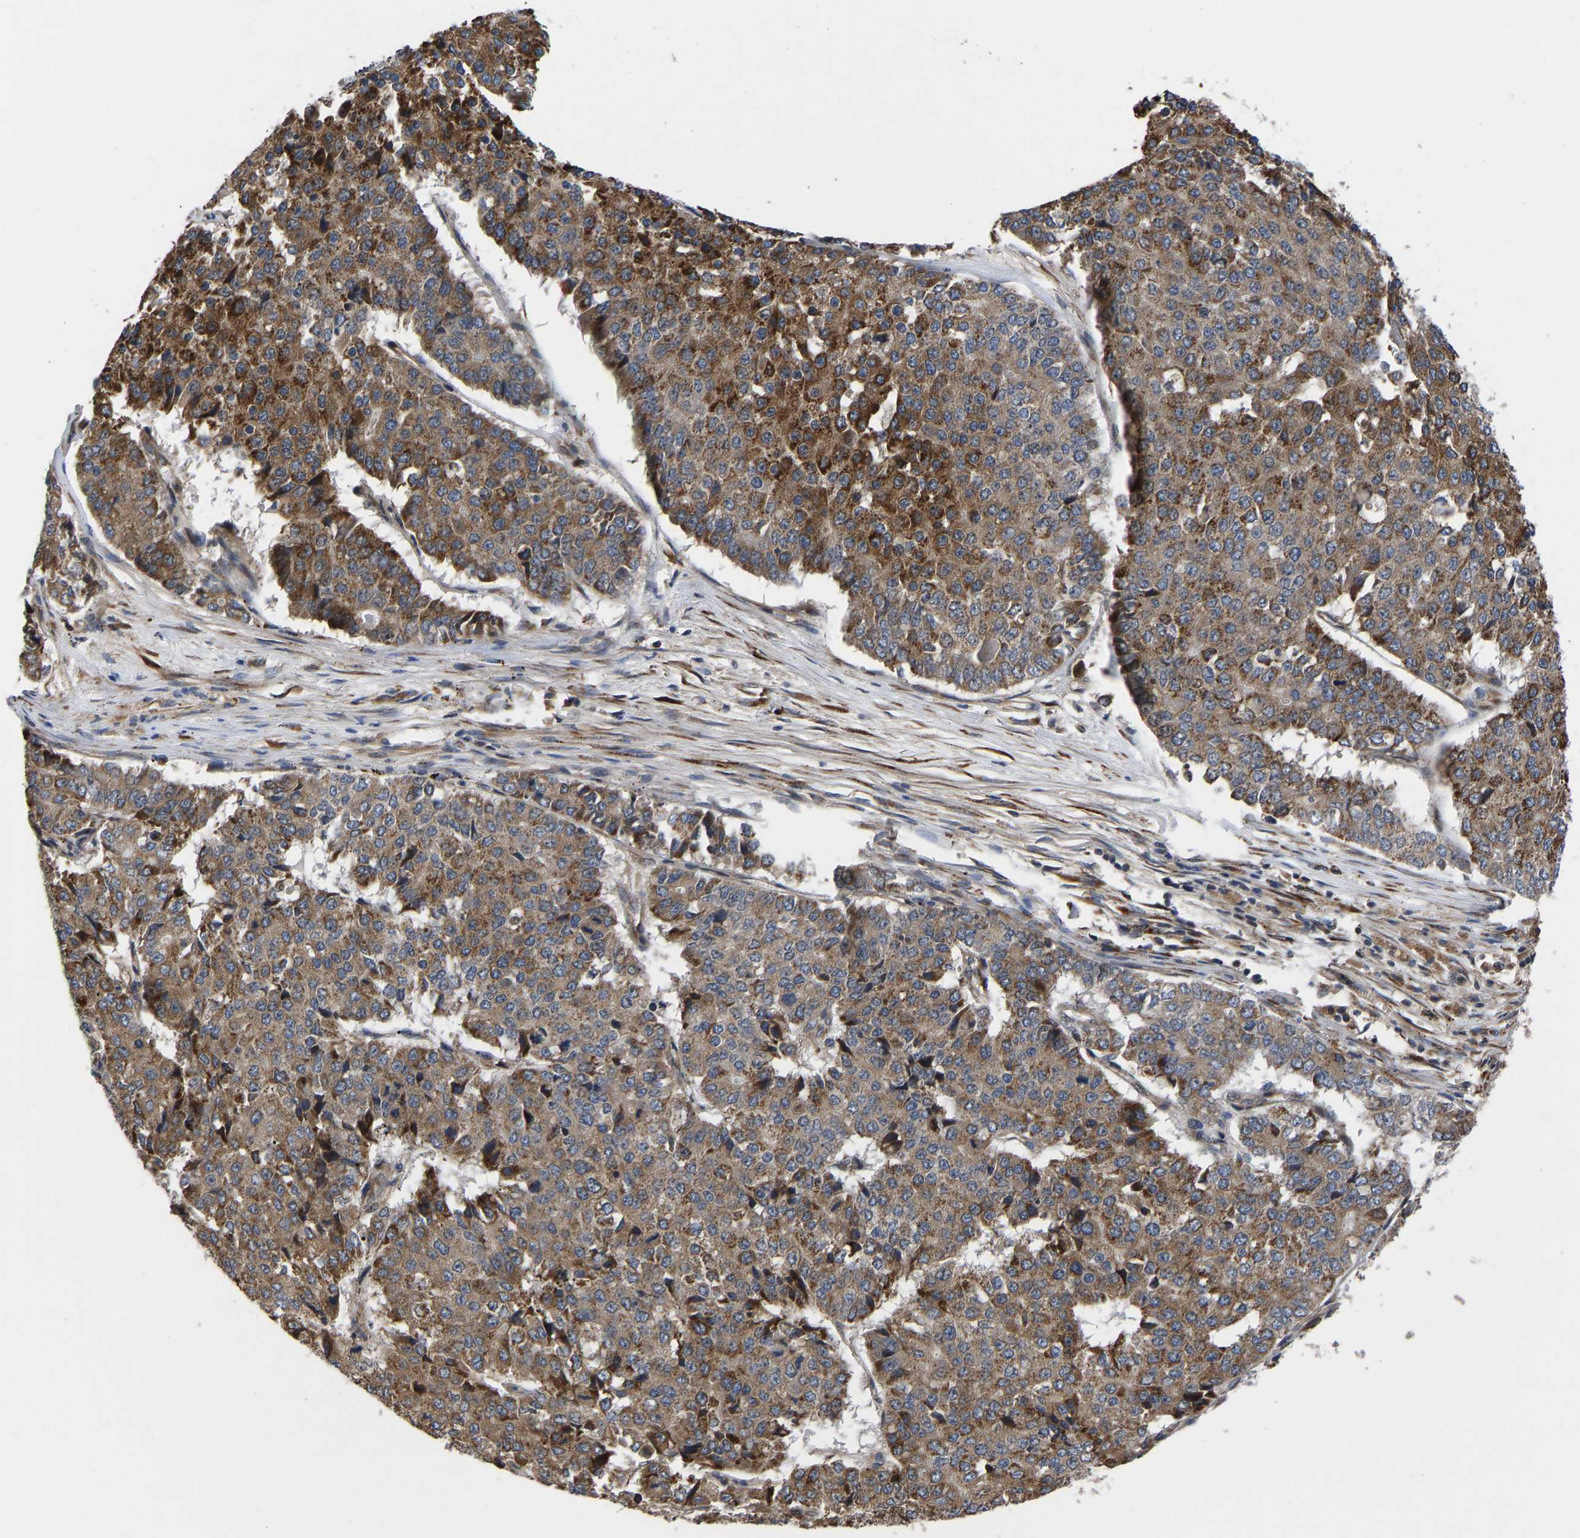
{"staining": {"intensity": "strong", "quantity": ">75%", "location": "cytoplasmic/membranous"}, "tissue": "pancreatic cancer", "cell_type": "Tumor cells", "image_type": "cancer", "snomed": [{"axis": "morphology", "description": "Adenocarcinoma, NOS"}, {"axis": "topography", "description": "Pancreas"}], "caption": "A high-resolution image shows immunohistochemistry (IHC) staining of pancreatic cancer (adenocarcinoma), which demonstrates strong cytoplasmic/membranous staining in about >75% of tumor cells. The staining was performed using DAB to visualize the protein expression in brown, while the nuclei were stained in blue with hematoxylin (Magnification: 20x).", "gene": "FRRS1", "patient": {"sex": "male", "age": 50}}